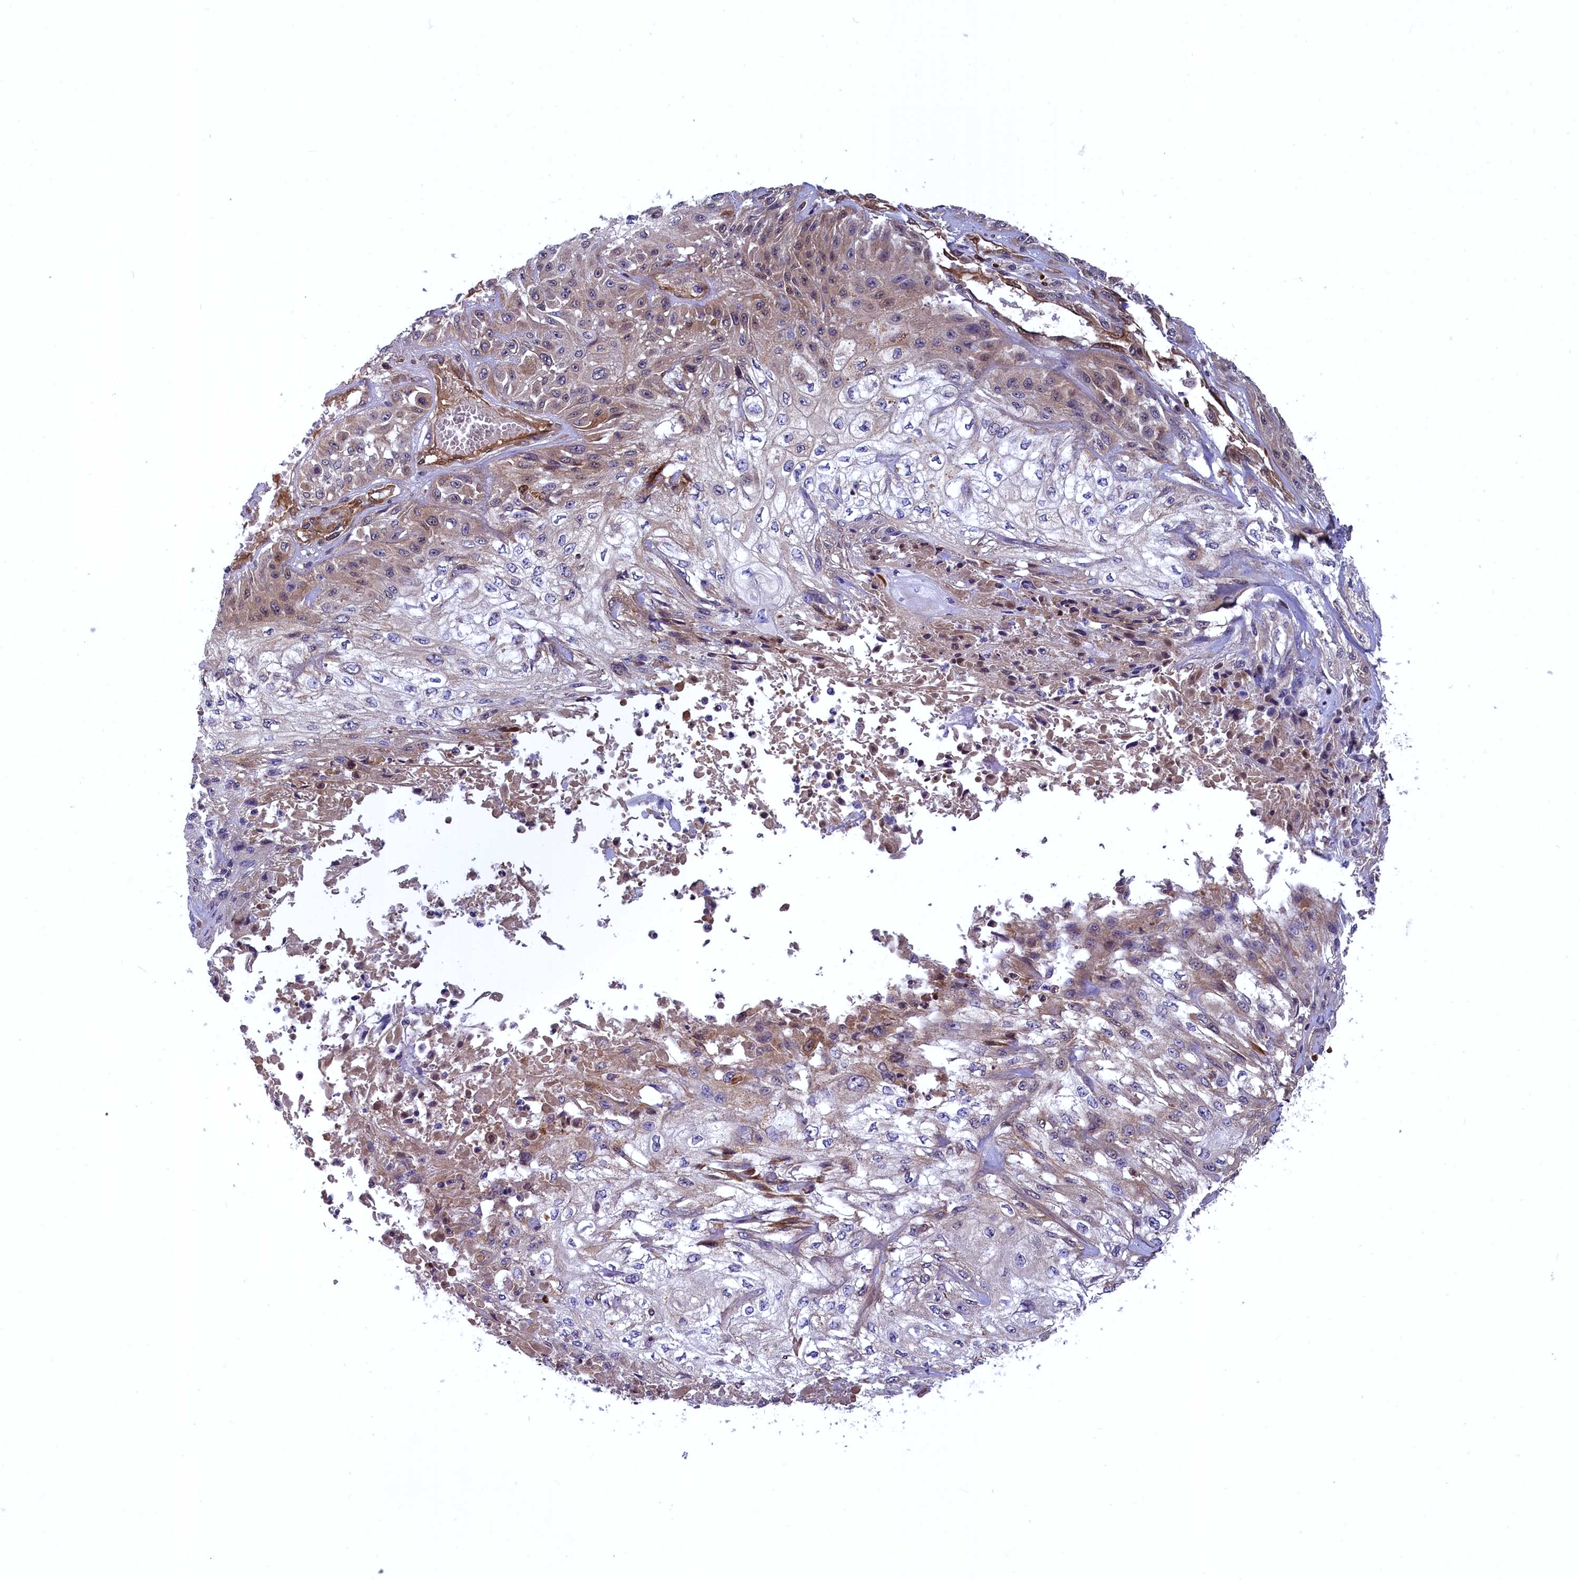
{"staining": {"intensity": "weak", "quantity": "25%-75%", "location": "cytoplasmic/membranous"}, "tissue": "skin cancer", "cell_type": "Tumor cells", "image_type": "cancer", "snomed": [{"axis": "morphology", "description": "Squamous cell carcinoma, NOS"}, {"axis": "morphology", "description": "Squamous cell carcinoma, metastatic, NOS"}, {"axis": "topography", "description": "Skin"}, {"axis": "topography", "description": "Lymph node"}], "caption": "Skin metastatic squamous cell carcinoma stained with a brown dye shows weak cytoplasmic/membranous positive staining in about 25%-75% of tumor cells.", "gene": "COX17", "patient": {"sex": "male", "age": 75}}